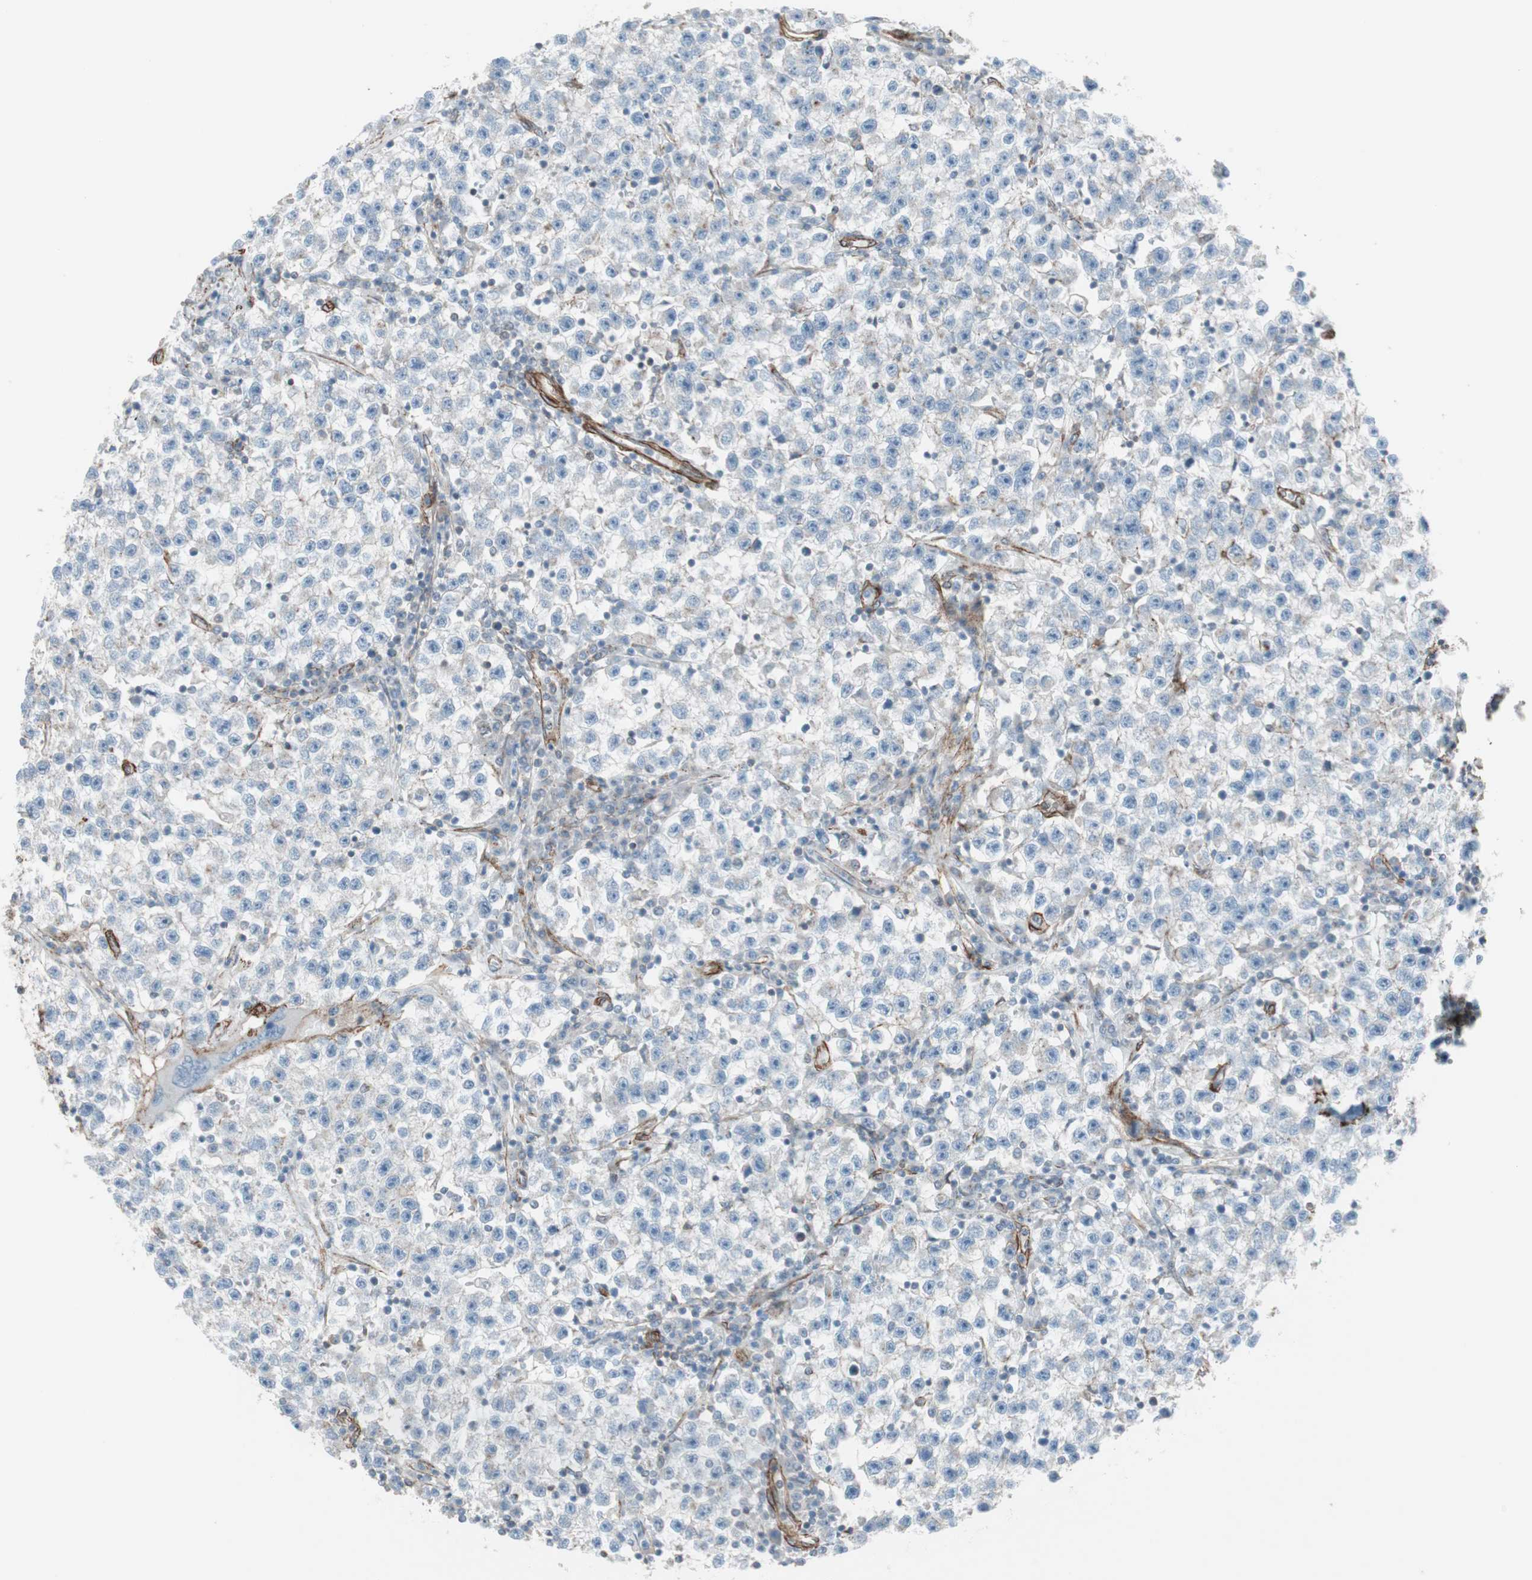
{"staining": {"intensity": "negative", "quantity": "none", "location": "none"}, "tissue": "testis cancer", "cell_type": "Tumor cells", "image_type": "cancer", "snomed": [{"axis": "morphology", "description": "Seminoma, NOS"}, {"axis": "topography", "description": "Testis"}], "caption": "A micrograph of seminoma (testis) stained for a protein exhibits no brown staining in tumor cells. (DAB (3,3'-diaminobenzidine) immunohistochemistry (IHC) visualized using brightfield microscopy, high magnification).", "gene": "TCTA", "patient": {"sex": "male", "age": 22}}